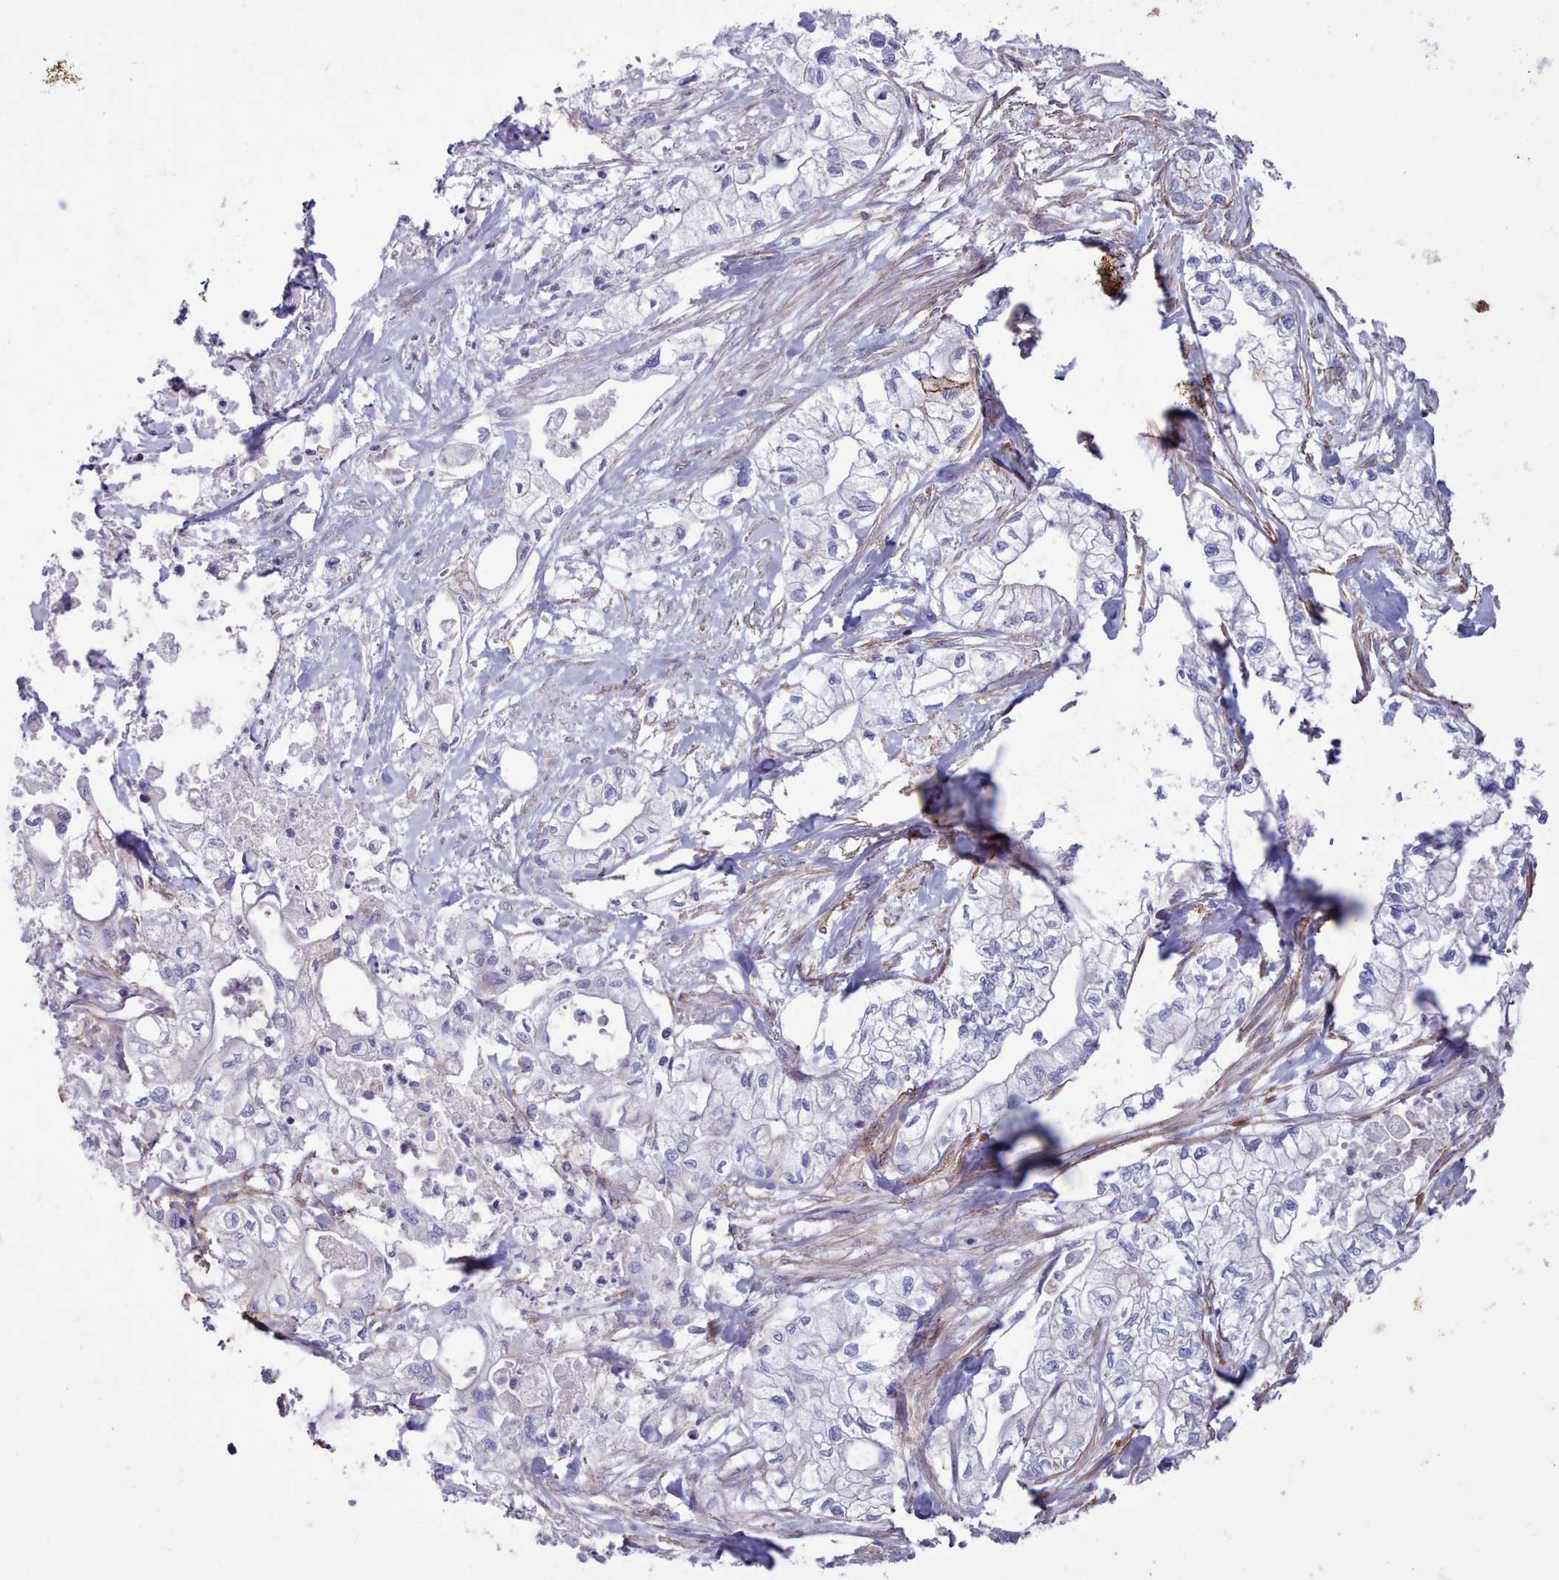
{"staining": {"intensity": "negative", "quantity": "none", "location": "none"}, "tissue": "pancreatic cancer", "cell_type": "Tumor cells", "image_type": "cancer", "snomed": [{"axis": "morphology", "description": "Adenocarcinoma, NOS"}, {"axis": "topography", "description": "Pancreas"}], "caption": "Immunohistochemistry (IHC) of human adenocarcinoma (pancreatic) displays no staining in tumor cells.", "gene": "MRPL21", "patient": {"sex": "male", "age": 79}}